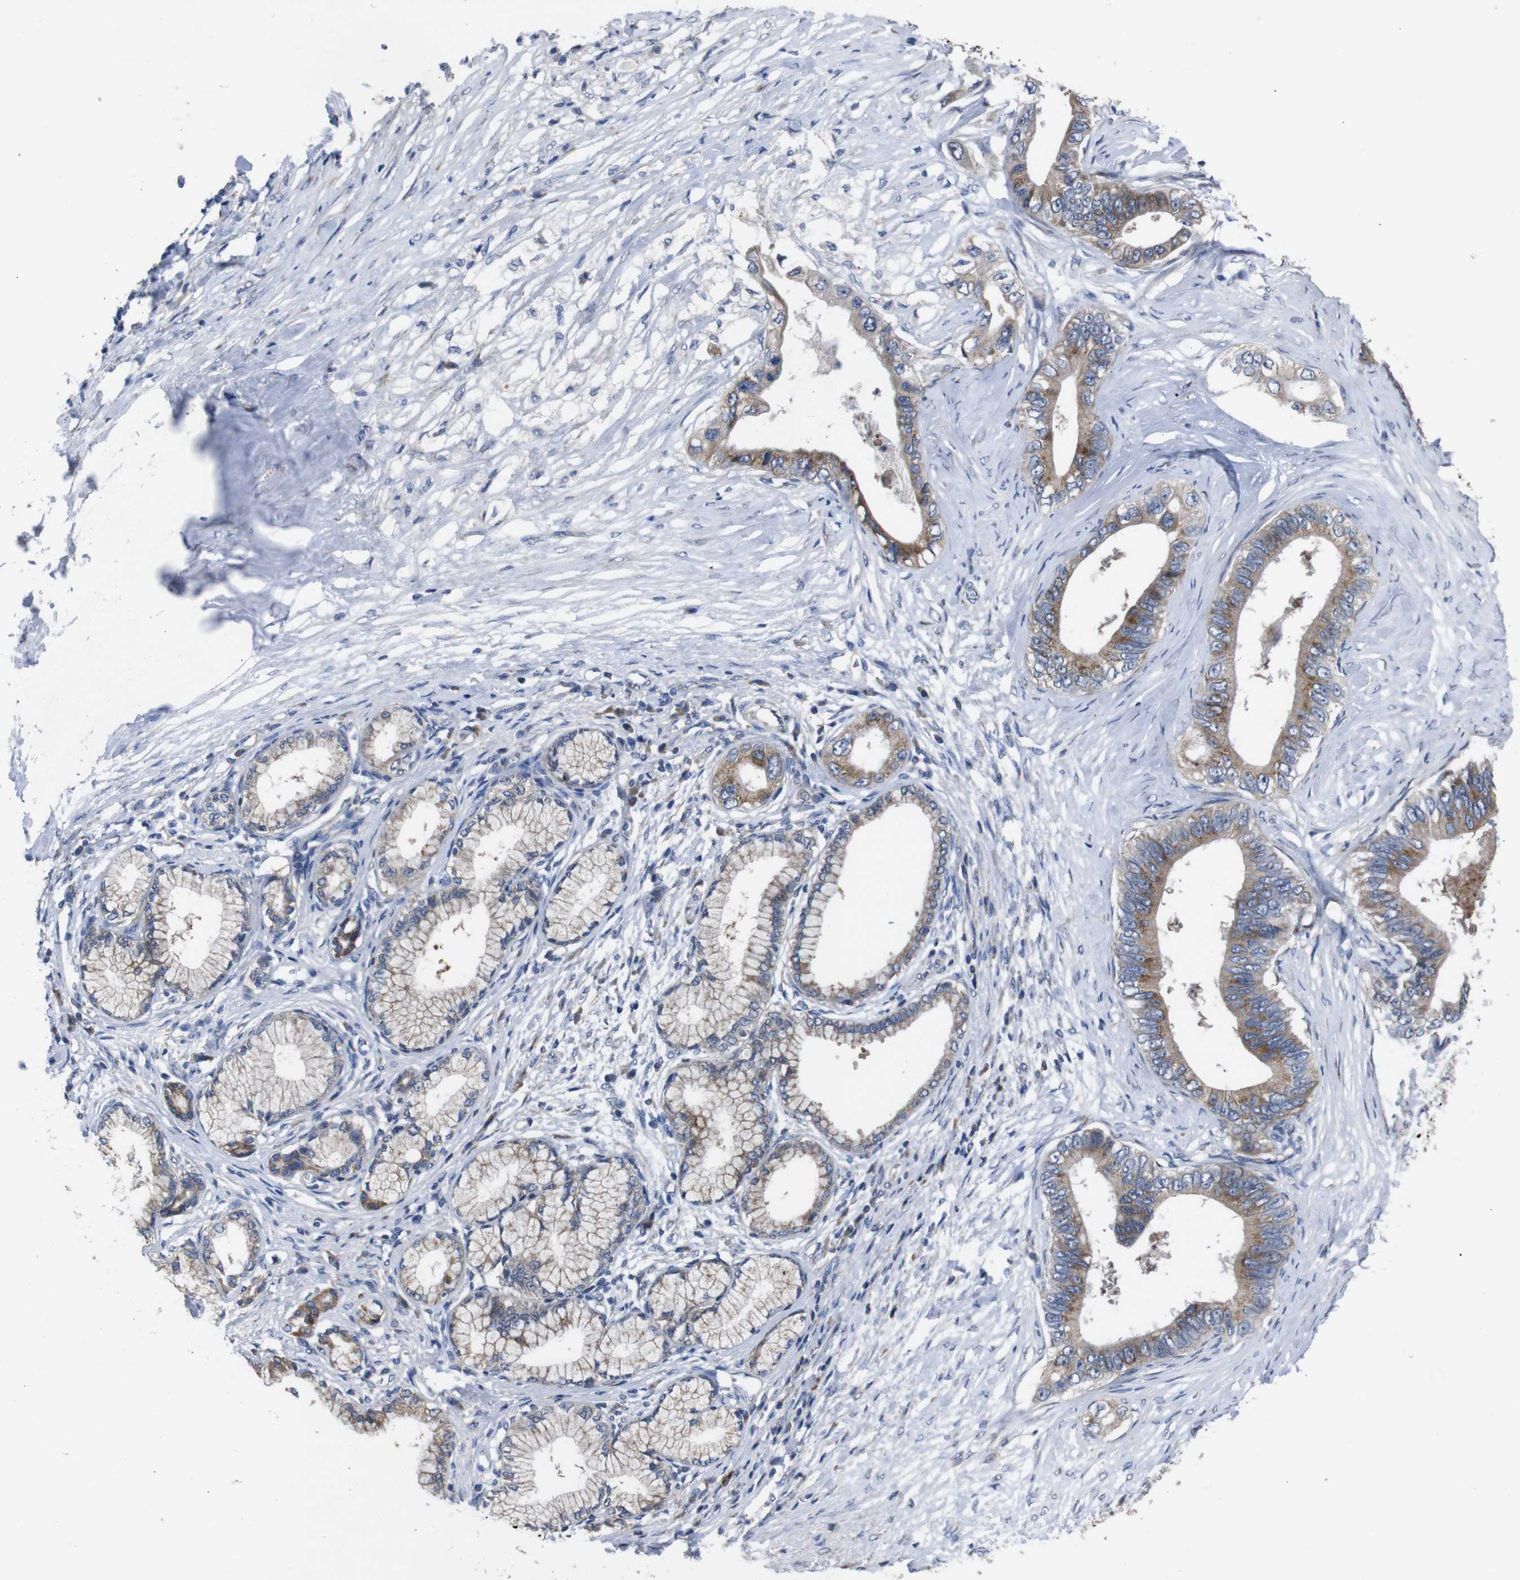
{"staining": {"intensity": "moderate", "quantity": "25%-75%", "location": "cytoplasmic/membranous"}, "tissue": "pancreatic cancer", "cell_type": "Tumor cells", "image_type": "cancer", "snomed": [{"axis": "morphology", "description": "Adenocarcinoma, NOS"}, {"axis": "topography", "description": "Pancreas"}], "caption": "This micrograph reveals immunohistochemistry (IHC) staining of human pancreatic adenocarcinoma, with medium moderate cytoplasmic/membranous staining in approximately 25%-75% of tumor cells.", "gene": "CHST10", "patient": {"sex": "male", "age": 77}}